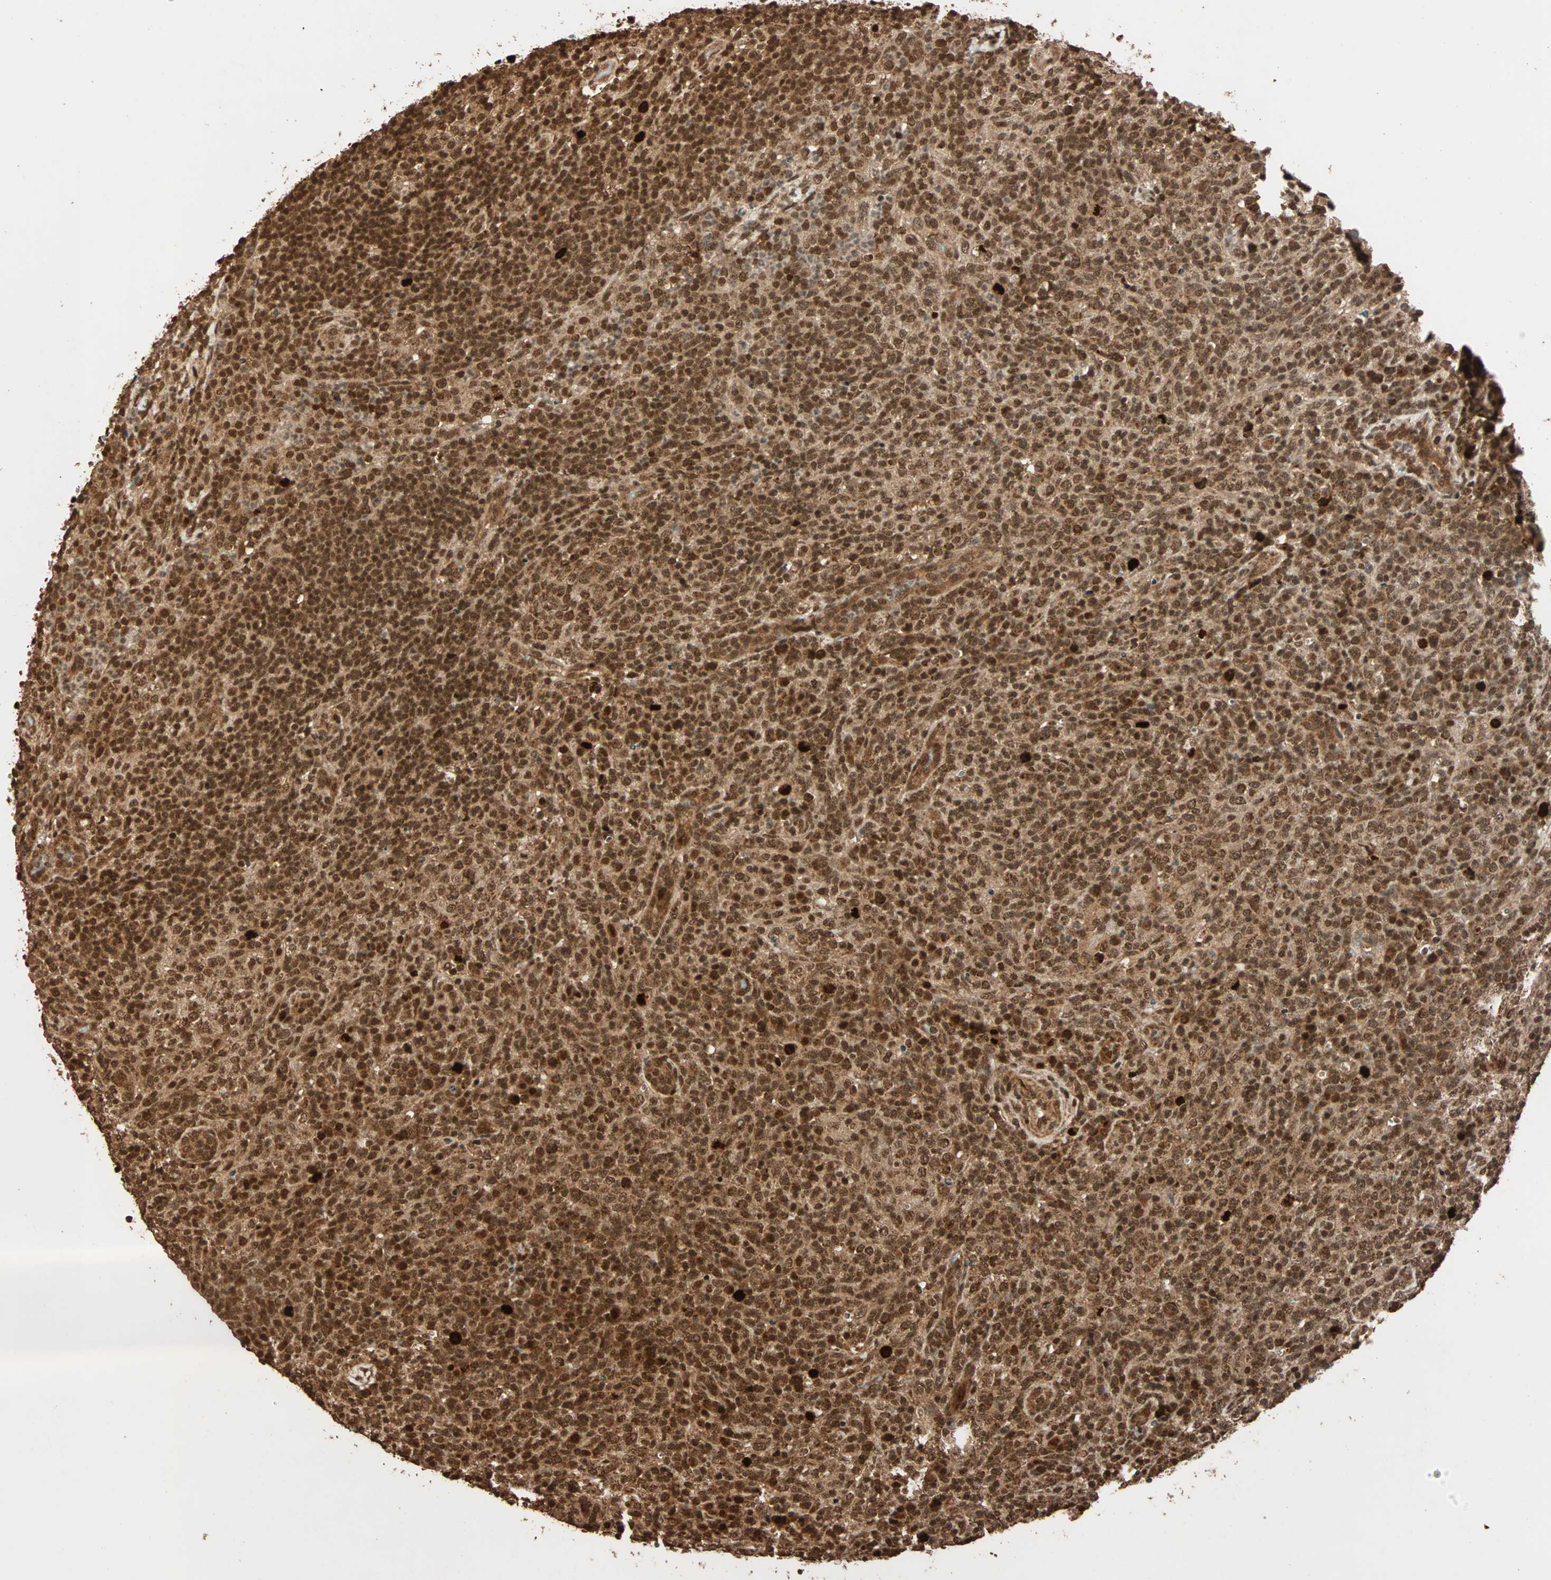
{"staining": {"intensity": "strong", "quantity": ">75%", "location": "nuclear"}, "tissue": "lymphoma", "cell_type": "Tumor cells", "image_type": "cancer", "snomed": [{"axis": "morphology", "description": "Malignant lymphoma, non-Hodgkin's type, High grade"}, {"axis": "topography", "description": "Lymph node"}], "caption": "Lymphoma stained for a protein (brown) shows strong nuclear positive staining in approximately >75% of tumor cells.", "gene": "ALKBH5", "patient": {"sex": "female", "age": 76}}